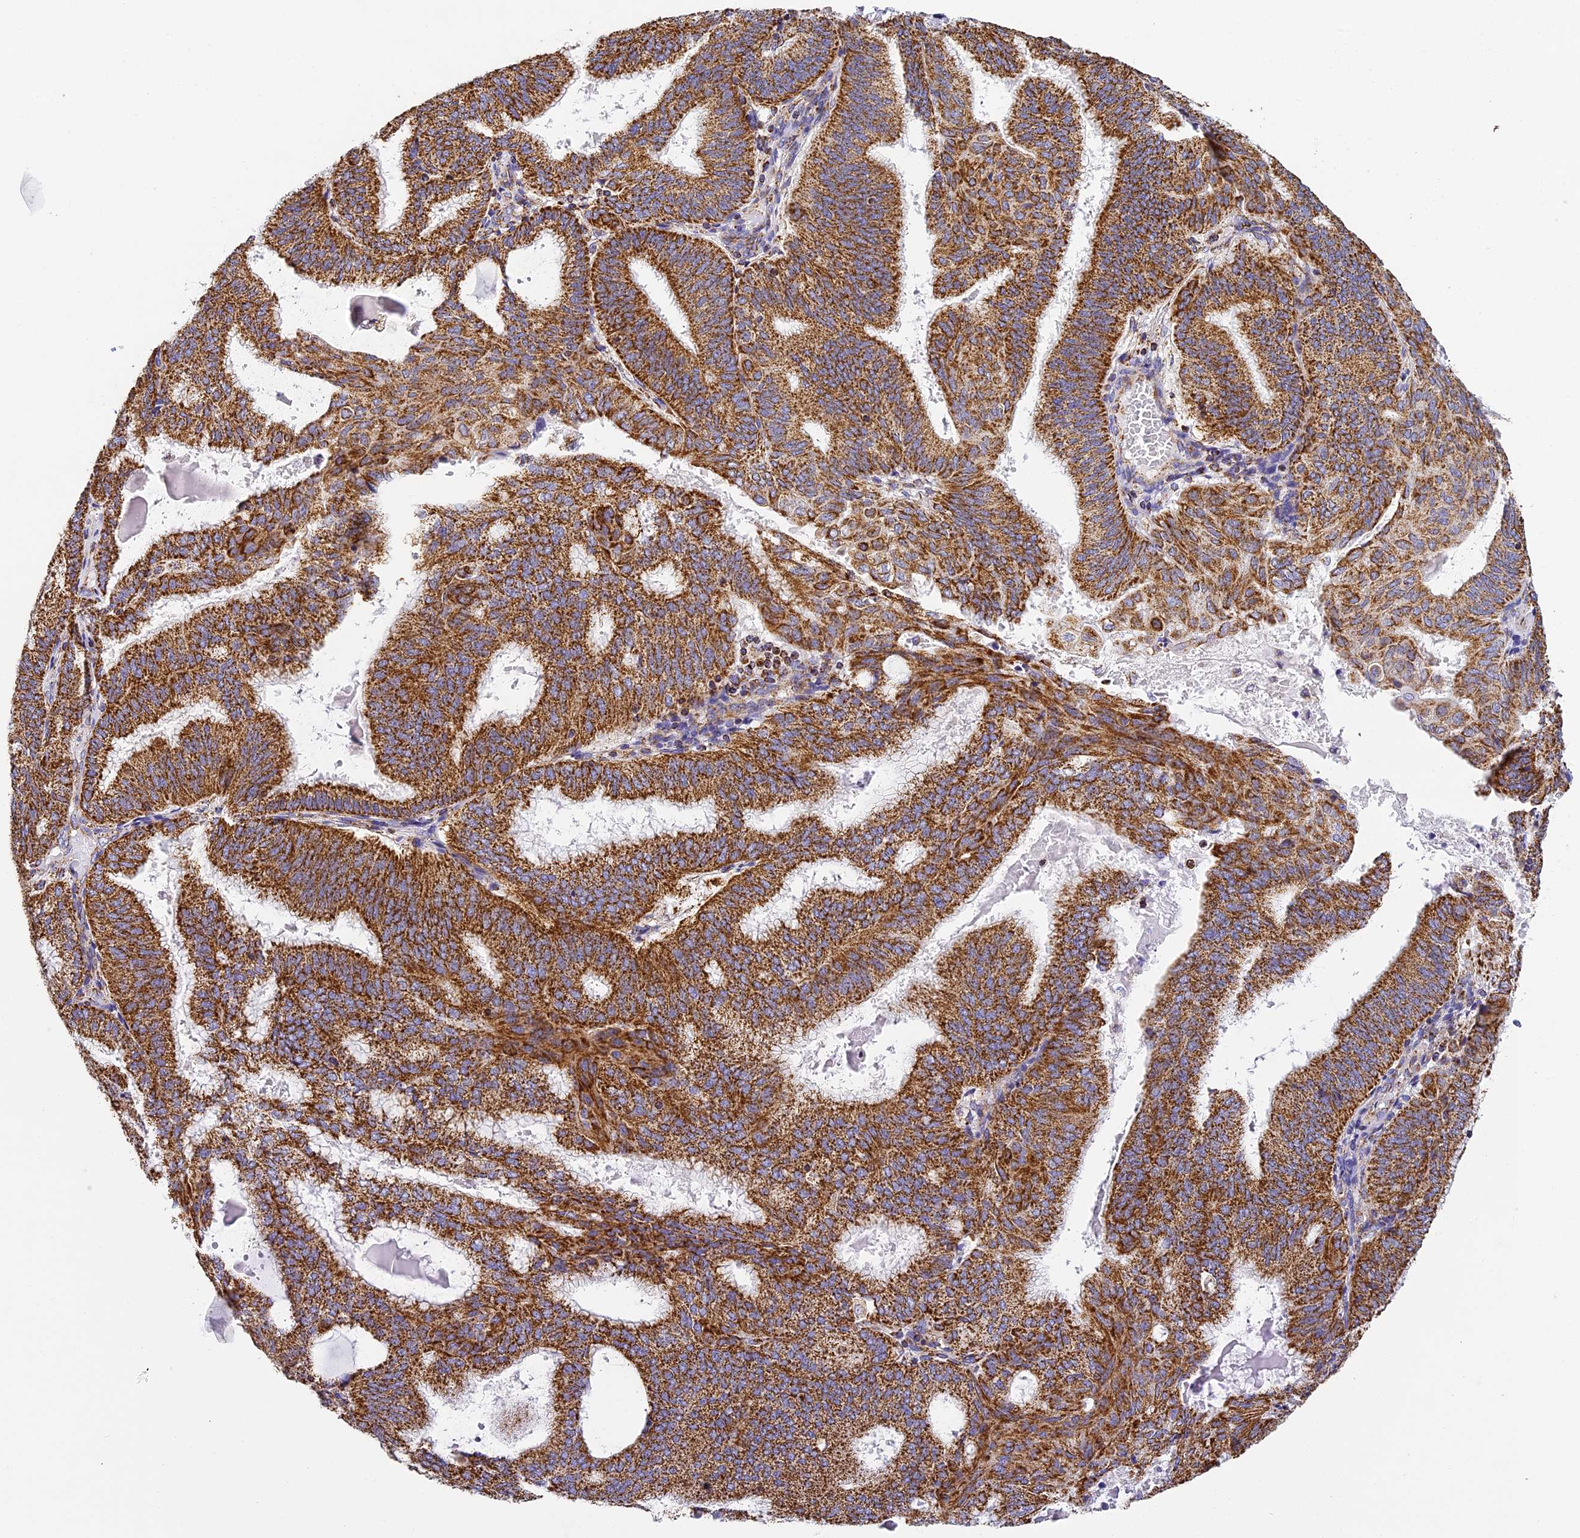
{"staining": {"intensity": "strong", "quantity": ">75%", "location": "cytoplasmic/membranous"}, "tissue": "endometrial cancer", "cell_type": "Tumor cells", "image_type": "cancer", "snomed": [{"axis": "morphology", "description": "Adenocarcinoma, NOS"}, {"axis": "topography", "description": "Endometrium"}], "caption": "Immunohistochemistry (IHC) (DAB (3,3'-diaminobenzidine)) staining of endometrial adenocarcinoma displays strong cytoplasmic/membranous protein staining in about >75% of tumor cells. The protein is shown in brown color, while the nuclei are stained blue.", "gene": "STK17A", "patient": {"sex": "female", "age": 49}}